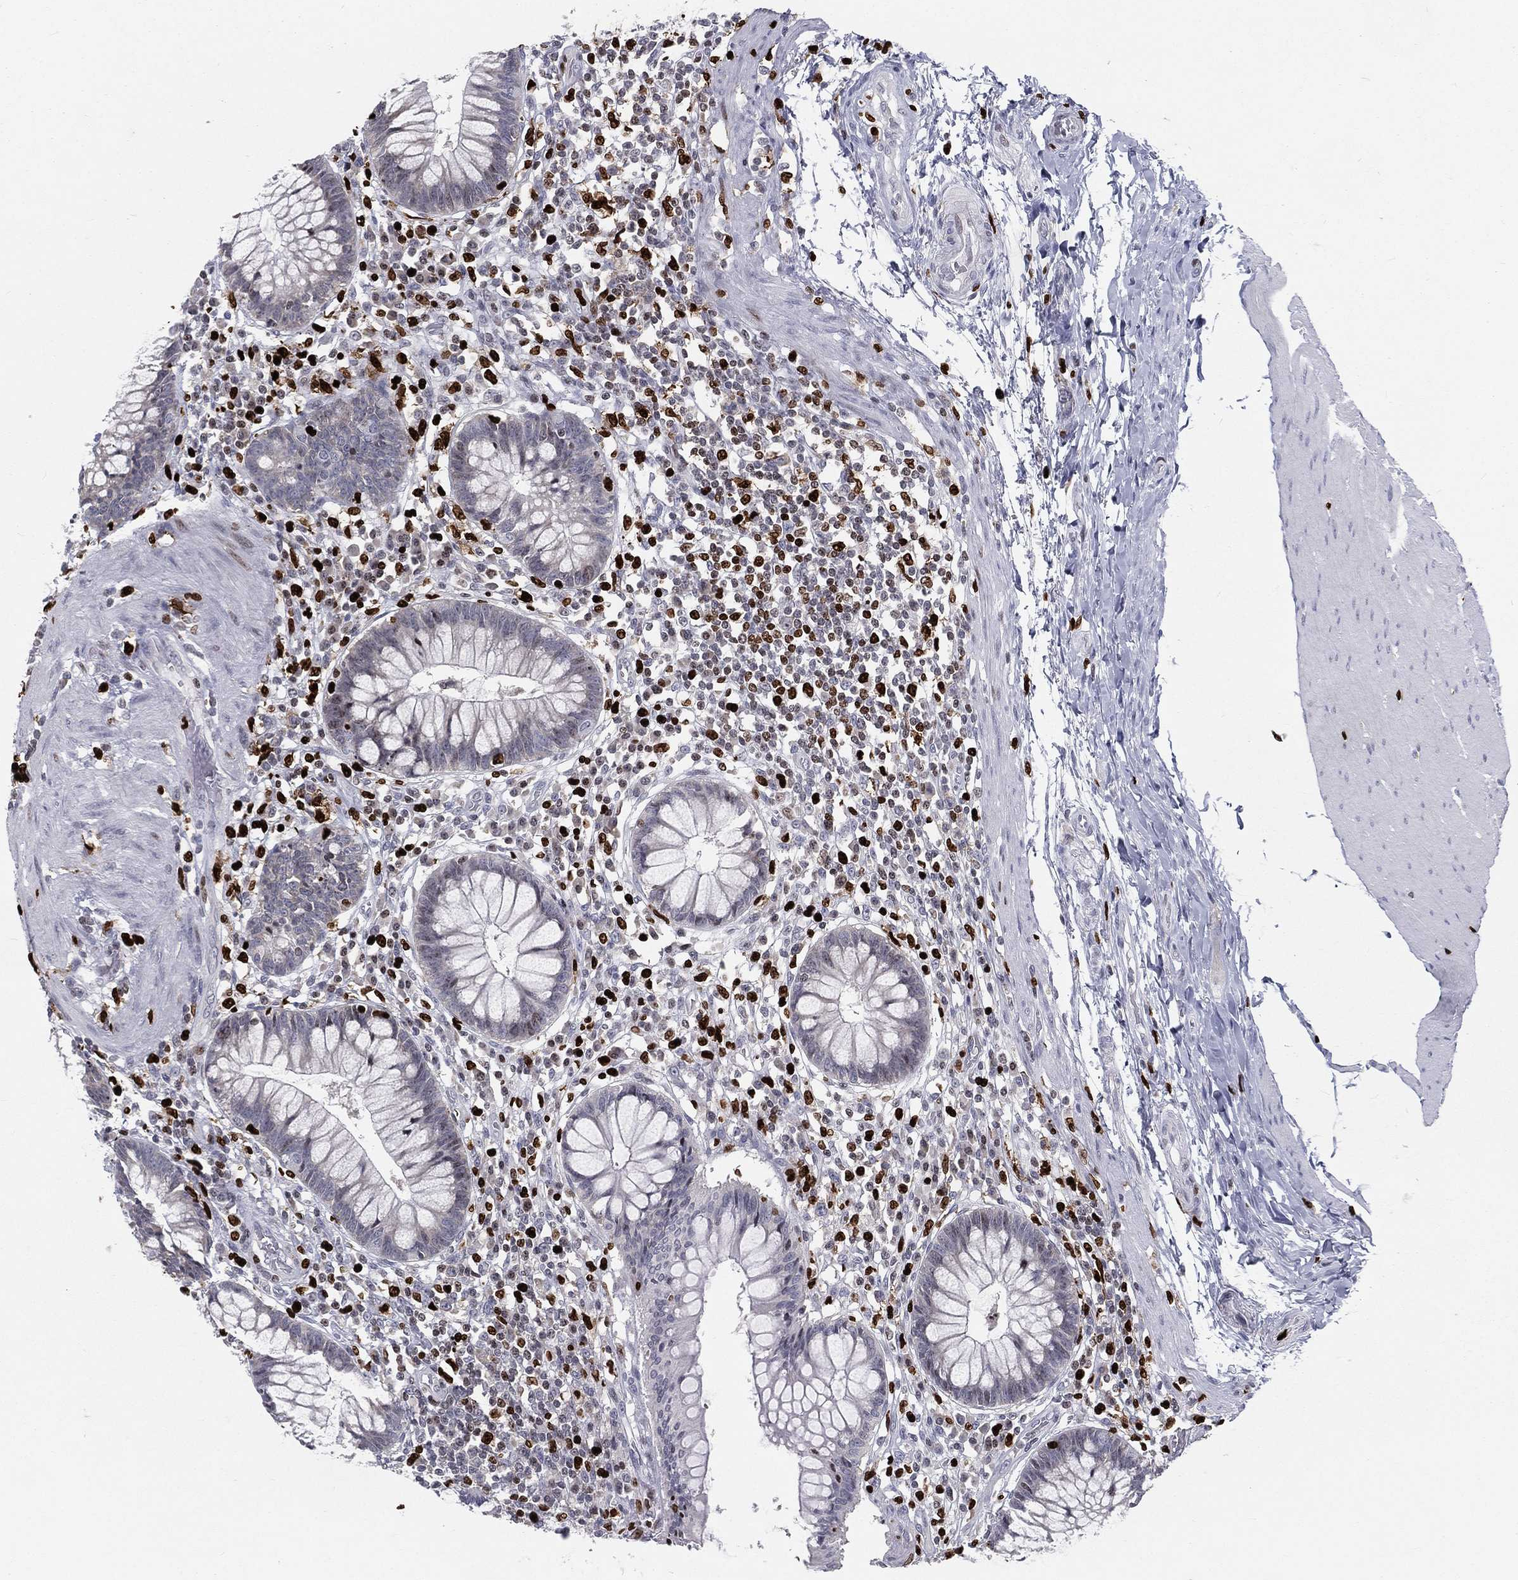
{"staining": {"intensity": "negative", "quantity": "none", "location": "none"}, "tissue": "rectum", "cell_type": "Glandular cells", "image_type": "normal", "snomed": [{"axis": "morphology", "description": "Normal tissue, NOS"}, {"axis": "topography", "description": "Rectum"}], "caption": "A high-resolution photomicrograph shows IHC staining of unremarkable rectum, which exhibits no significant positivity in glandular cells. The staining is performed using DAB brown chromogen with nuclei counter-stained in using hematoxylin.", "gene": "MNDA", "patient": {"sex": "female", "age": 58}}